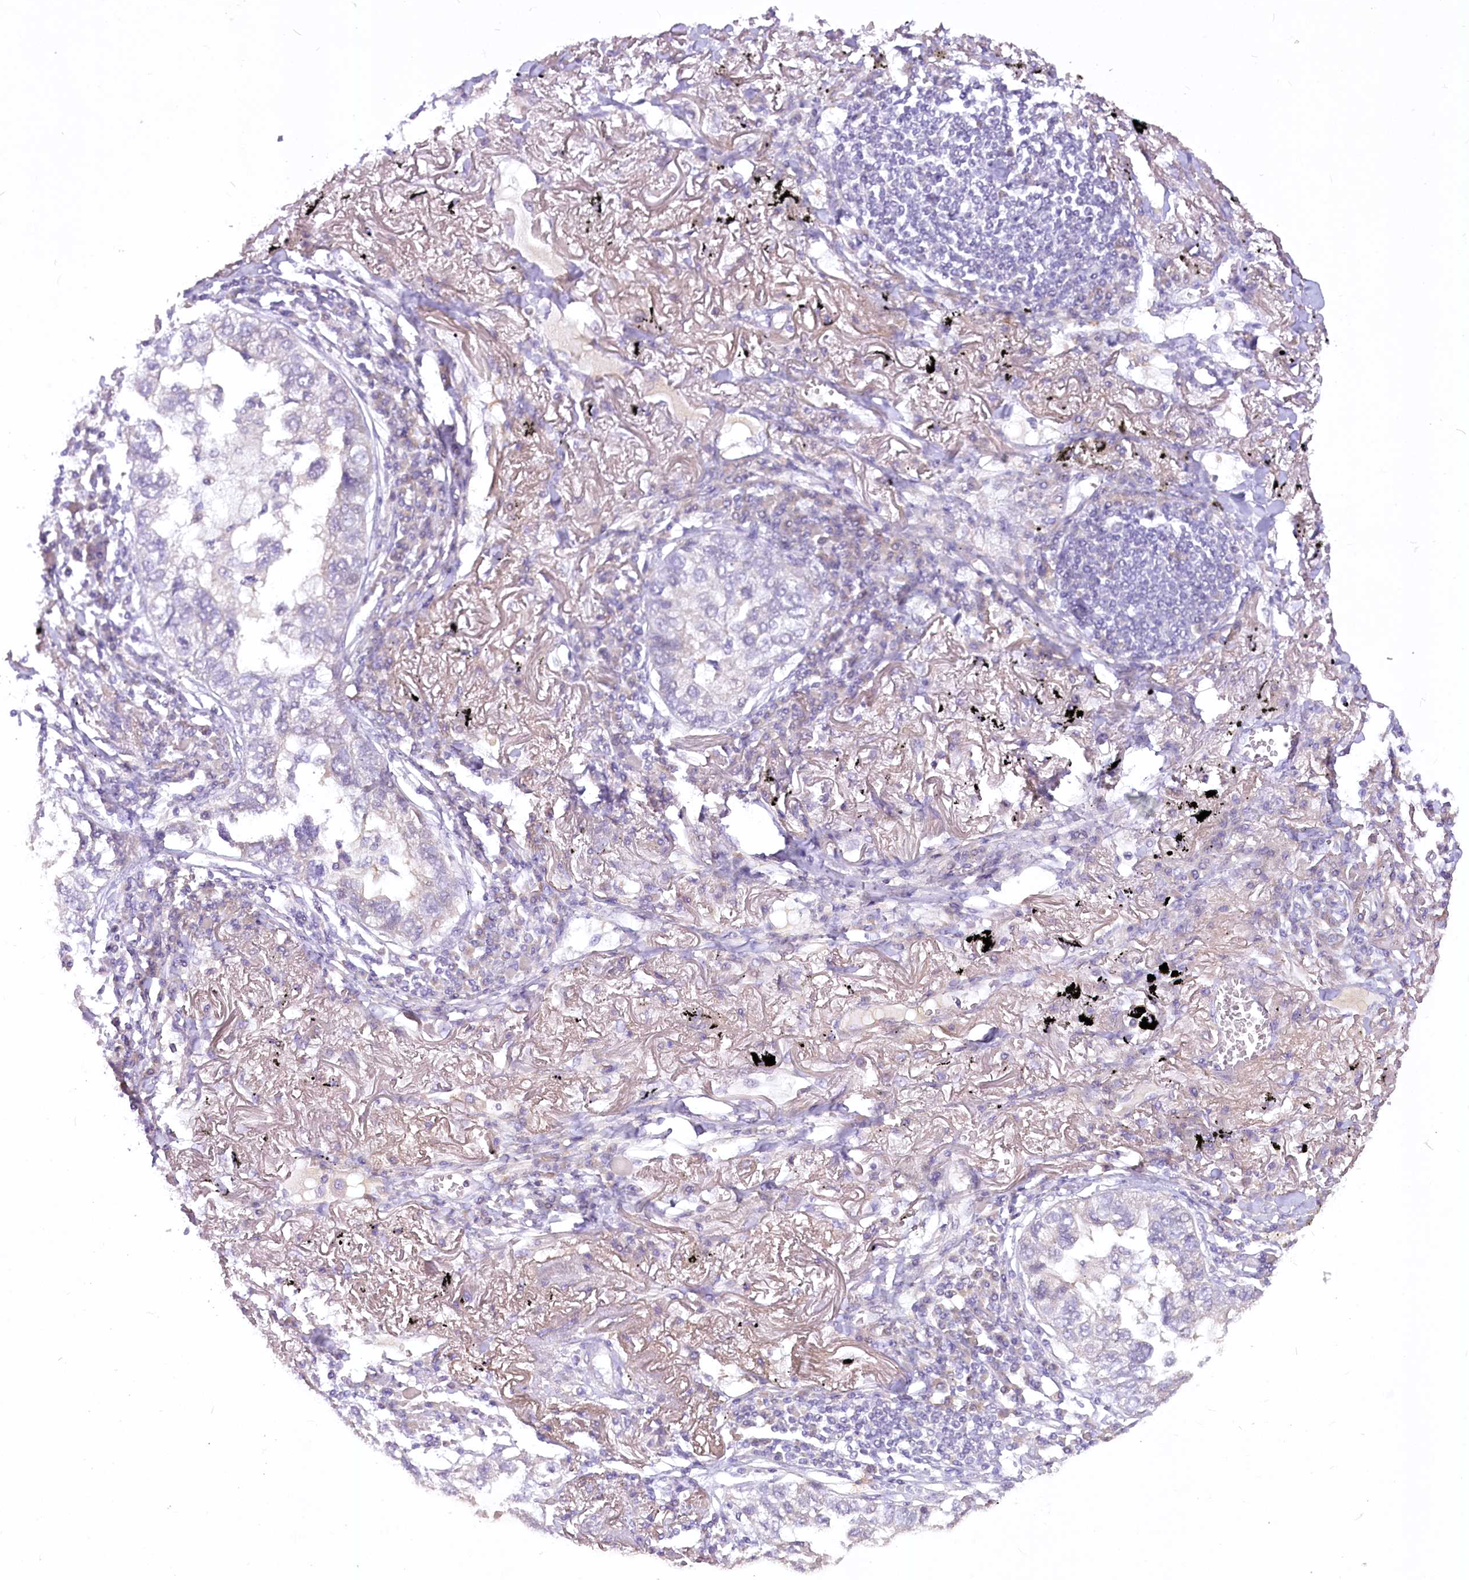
{"staining": {"intensity": "negative", "quantity": "none", "location": "none"}, "tissue": "lung cancer", "cell_type": "Tumor cells", "image_type": "cancer", "snomed": [{"axis": "morphology", "description": "Adenocarcinoma, NOS"}, {"axis": "topography", "description": "Lung"}], "caption": "An image of adenocarcinoma (lung) stained for a protein reveals no brown staining in tumor cells.", "gene": "EFHC2", "patient": {"sex": "male", "age": 65}}